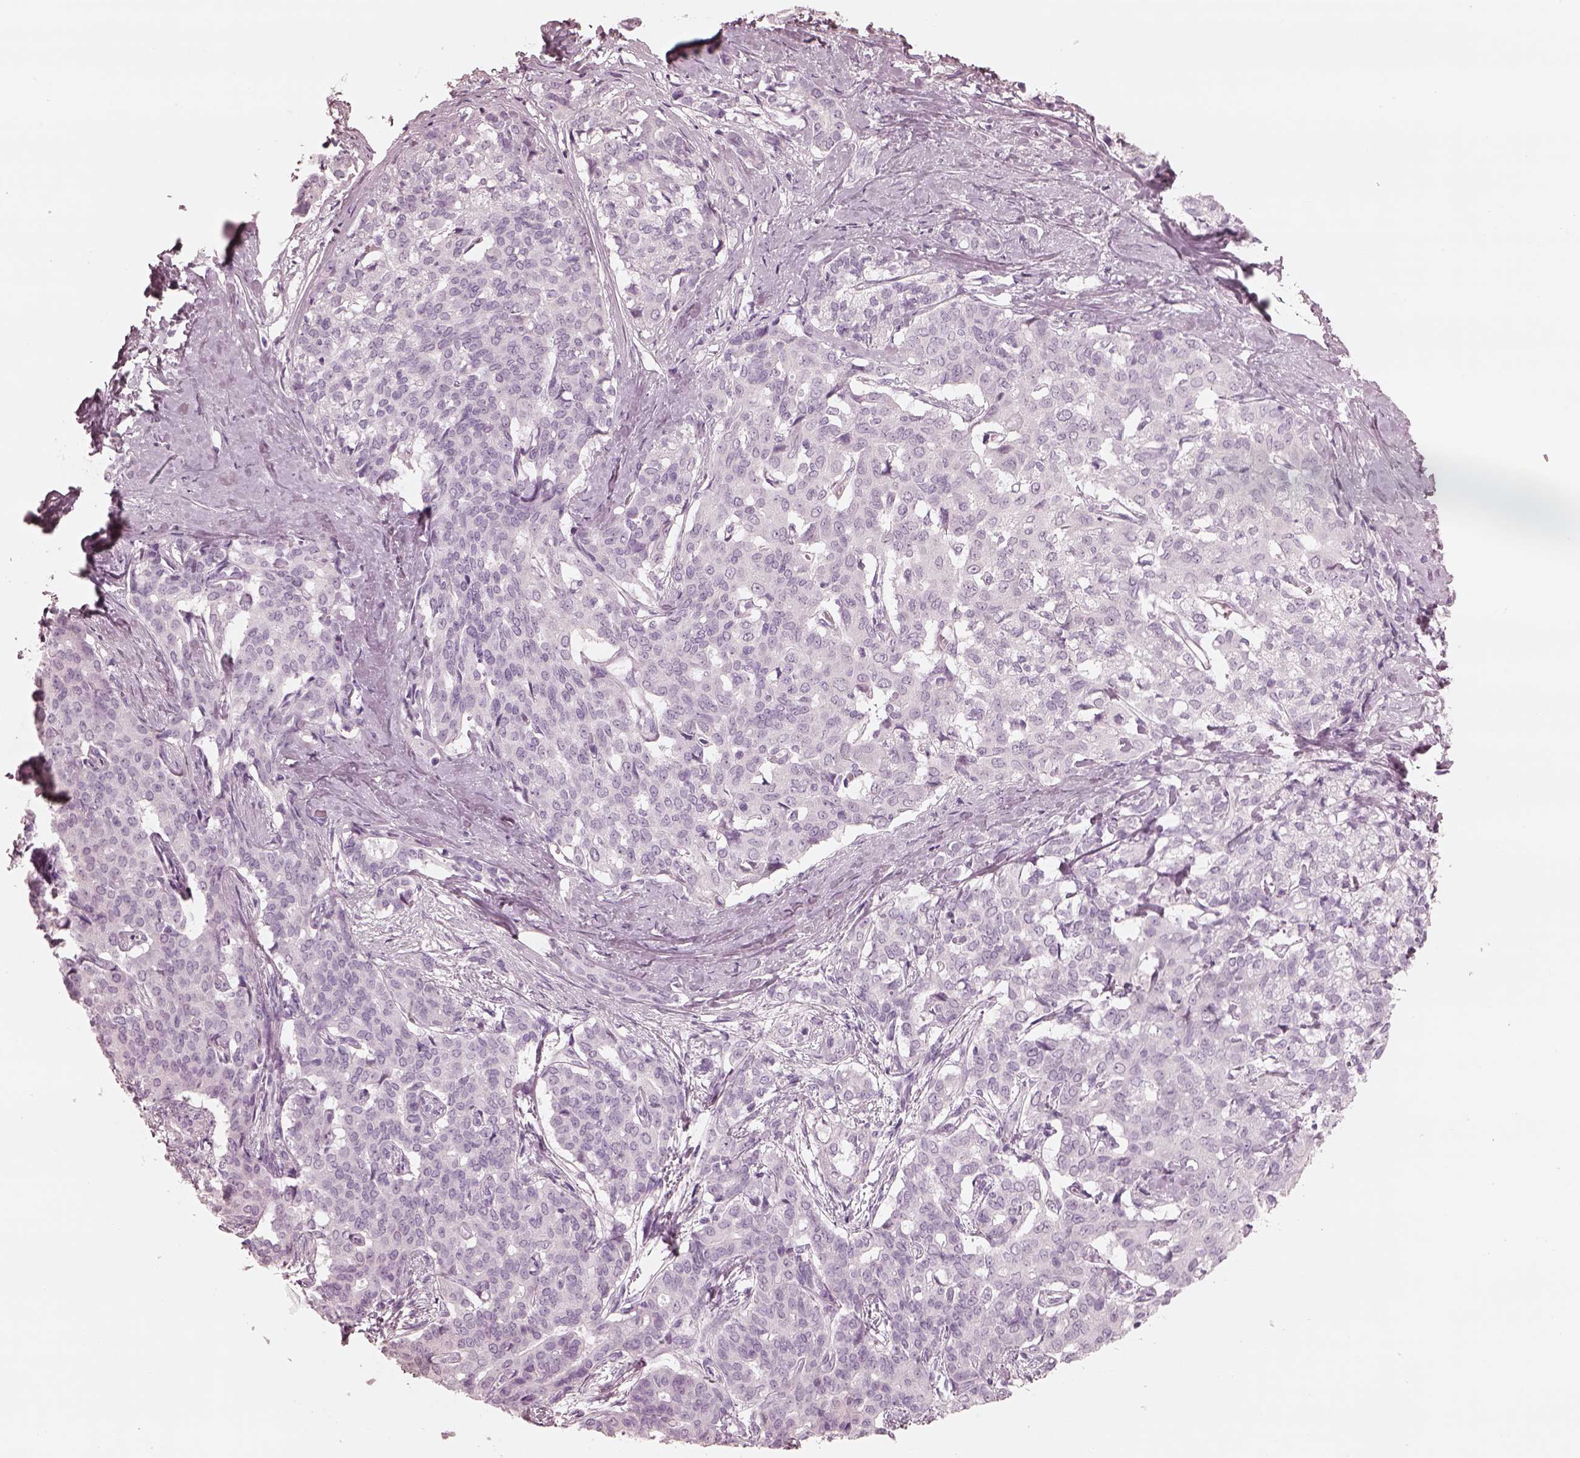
{"staining": {"intensity": "negative", "quantity": "none", "location": "none"}, "tissue": "liver cancer", "cell_type": "Tumor cells", "image_type": "cancer", "snomed": [{"axis": "morphology", "description": "Cholangiocarcinoma"}, {"axis": "topography", "description": "Liver"}], "caption": "This is an immunohistochemistry (IHC) photomicrograph of human cholangiocarcinoma (liver). There is no expression in tumor cells.", "gene": "FABP9", "patient": {"sex": "female", "age": 47}}